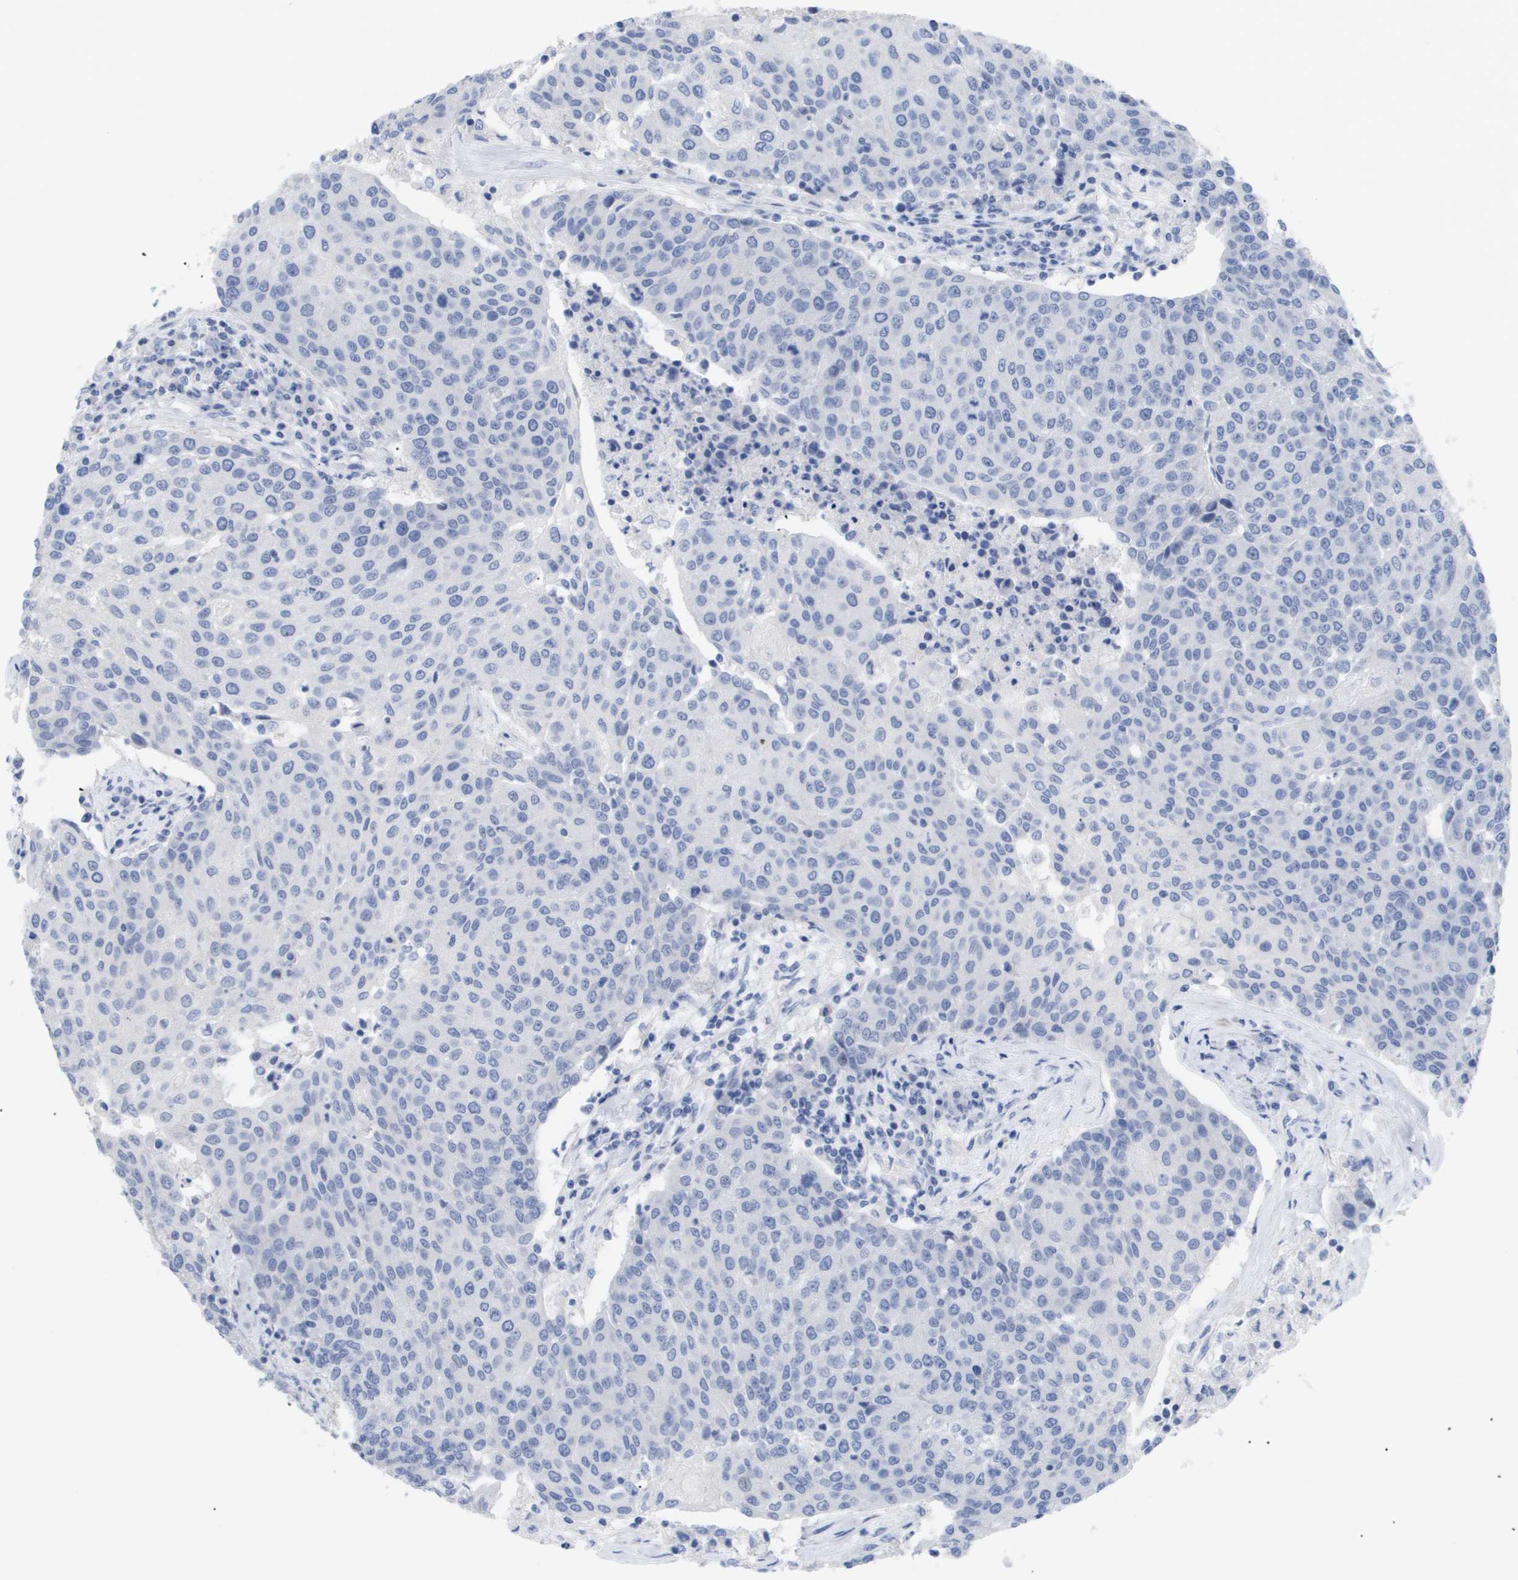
{"staining": {"intensity": "negative", "quantity": "none", "location": "none"}, "tissue": "urothelial cancer", "cell_type": "Tumor cells", "image_type": "cancer", "snomed": [{"axis": "morphology", "description": "Urothelial carcinoma, High grade"}, {"axis": "topography", "description": "Urinary bladder"}], "caption": "IHC micrograph of neoplastic tissue: urothelial carcinoma (high-grade) stained with DAB shows no significant protein expression in tumor cells.", "gene": "CAV3", "patient": {"sex": "female", "age": 85}}